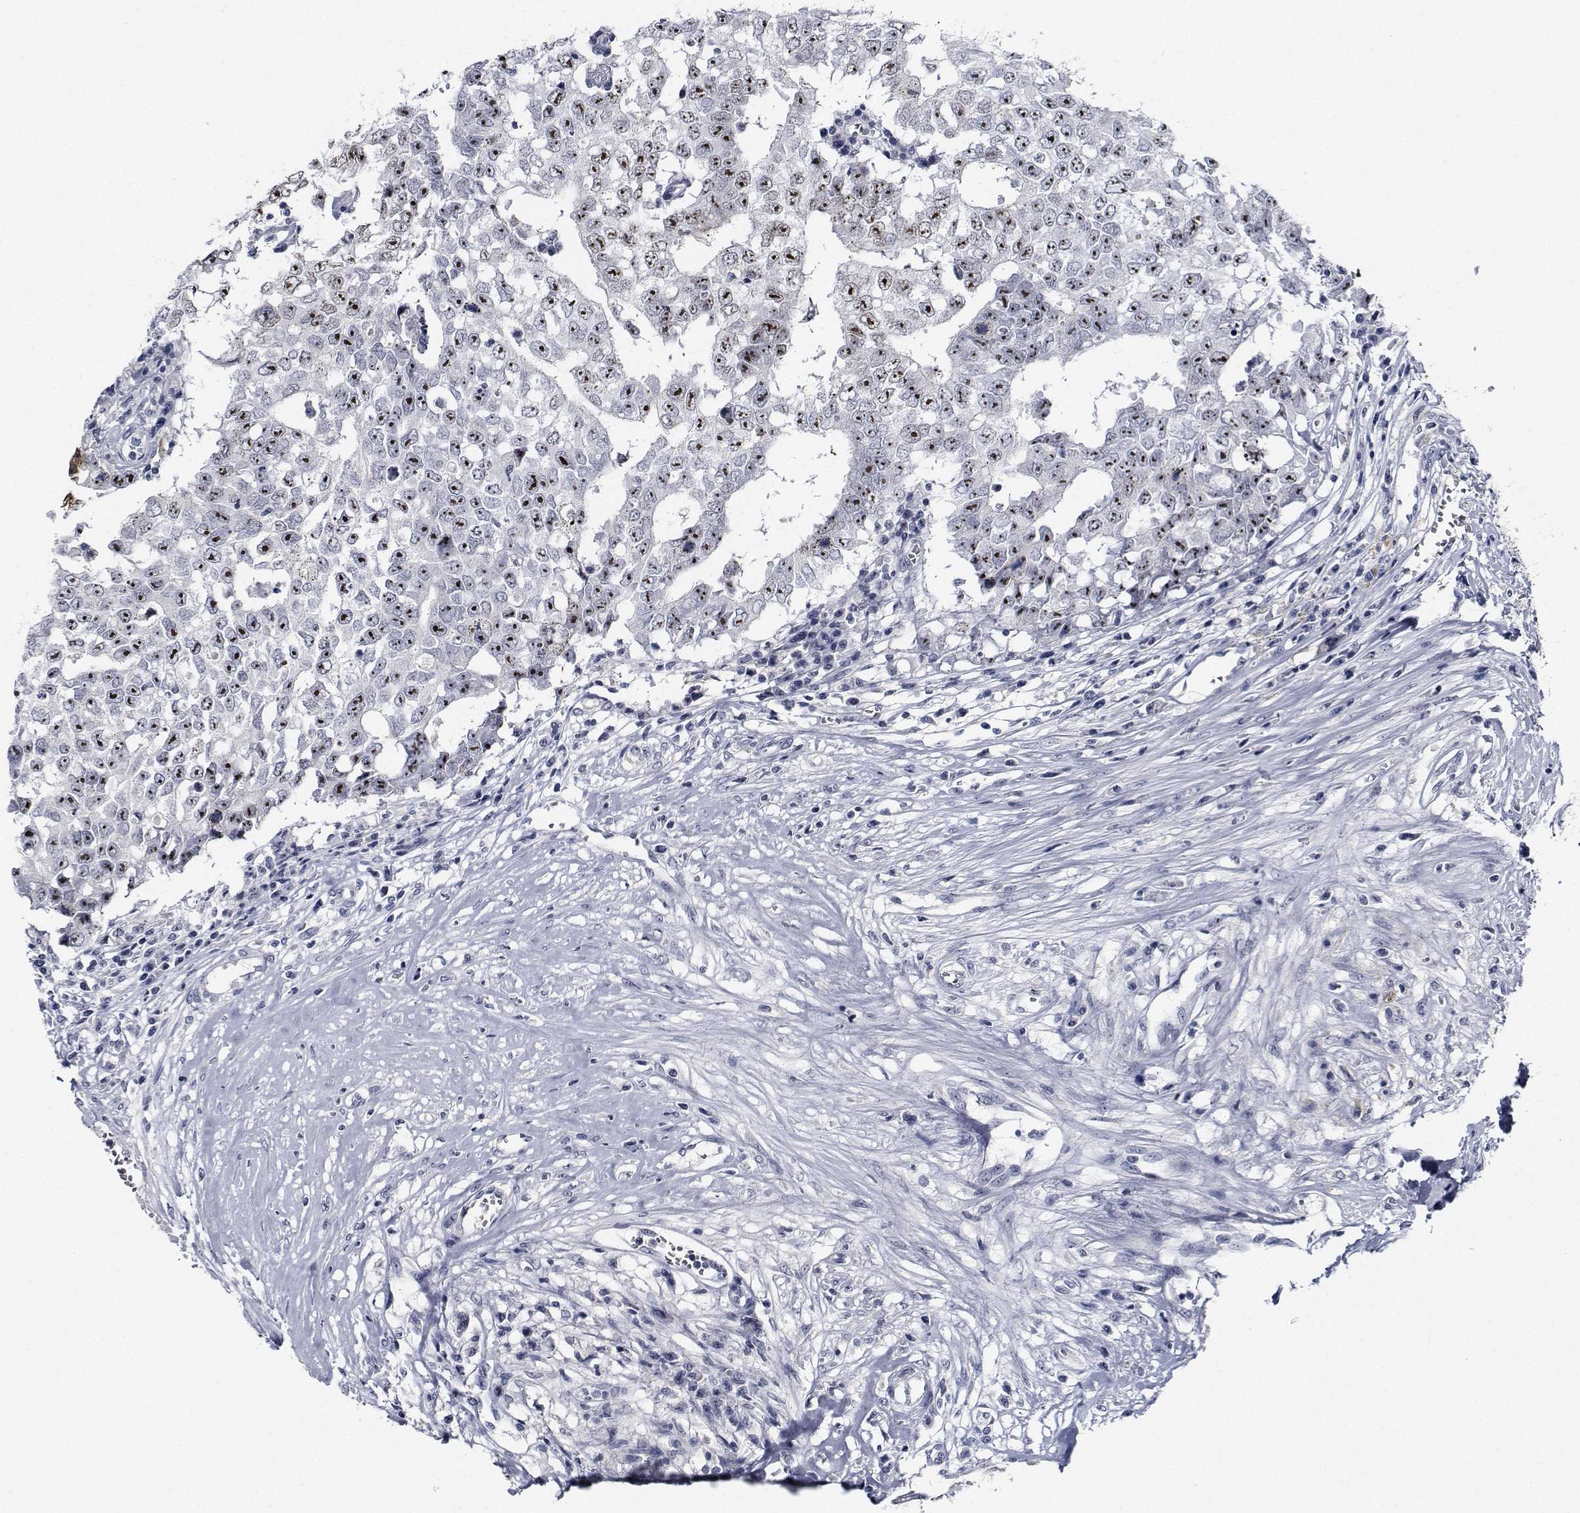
{"staining": {"intensity": "moderate", "quantity": ">75%", "location": "nuclear"}, "tissue": "testis cancer", "cell_type": "Tumor cells", "image_type": "cancer", "snomed": [{"axis": "morphology", "description": "Carcinoma, Embryonal, NOS"}, {"axis": "topography", "description": "Testis"}], "caption": "This photomicrograph reveals testis cancer (embryonal carcinoma) stained with IHC to label a protein in brown. The nuclear of tumor cells show moderate positivity for the protein. Nuclei are counter-stained blue.", "gene": "NVL", "patient": {"sex": "male", "age": 36}}